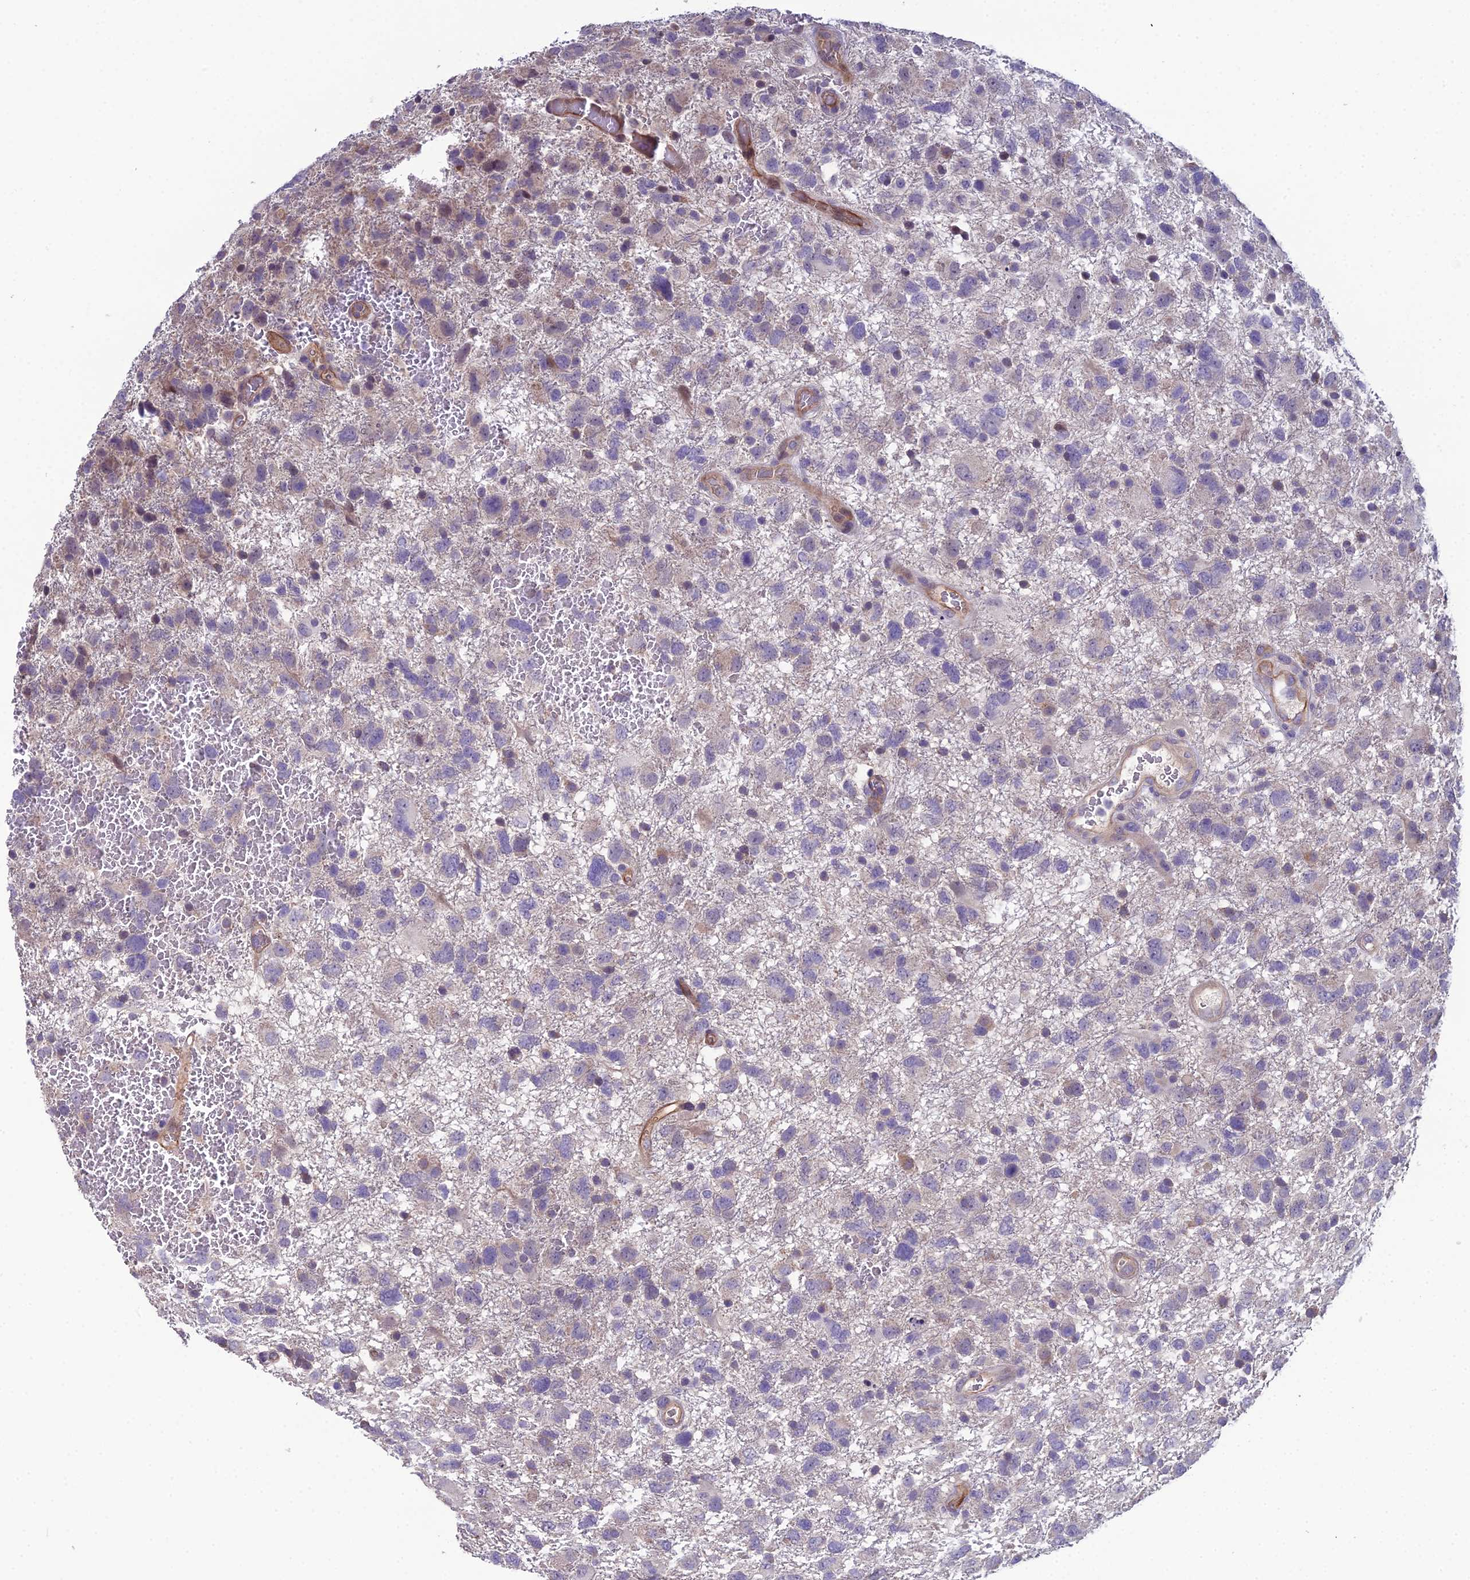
{"staining": {"intensity": "negative", "quantity": "none", "location": "none"}, "tissue": "glioma", "cell_type": "Tumor cells", "image_type": "cancer", "snomed": [{"axis": "morphology", "description": "Glioma, malignant, High grade"}, {"axis": "topography", "description": "Brain"}], "caption": "Immunohistochemistry (IHC) photomicrograph of neoplastic tissue: human glioma stained with DAB (3,3'-diaminobenzidine) displays no significant protein staining in tumor cells.", "gene": "CFAP47", "patient": {"sex": "male", "age": 61}}